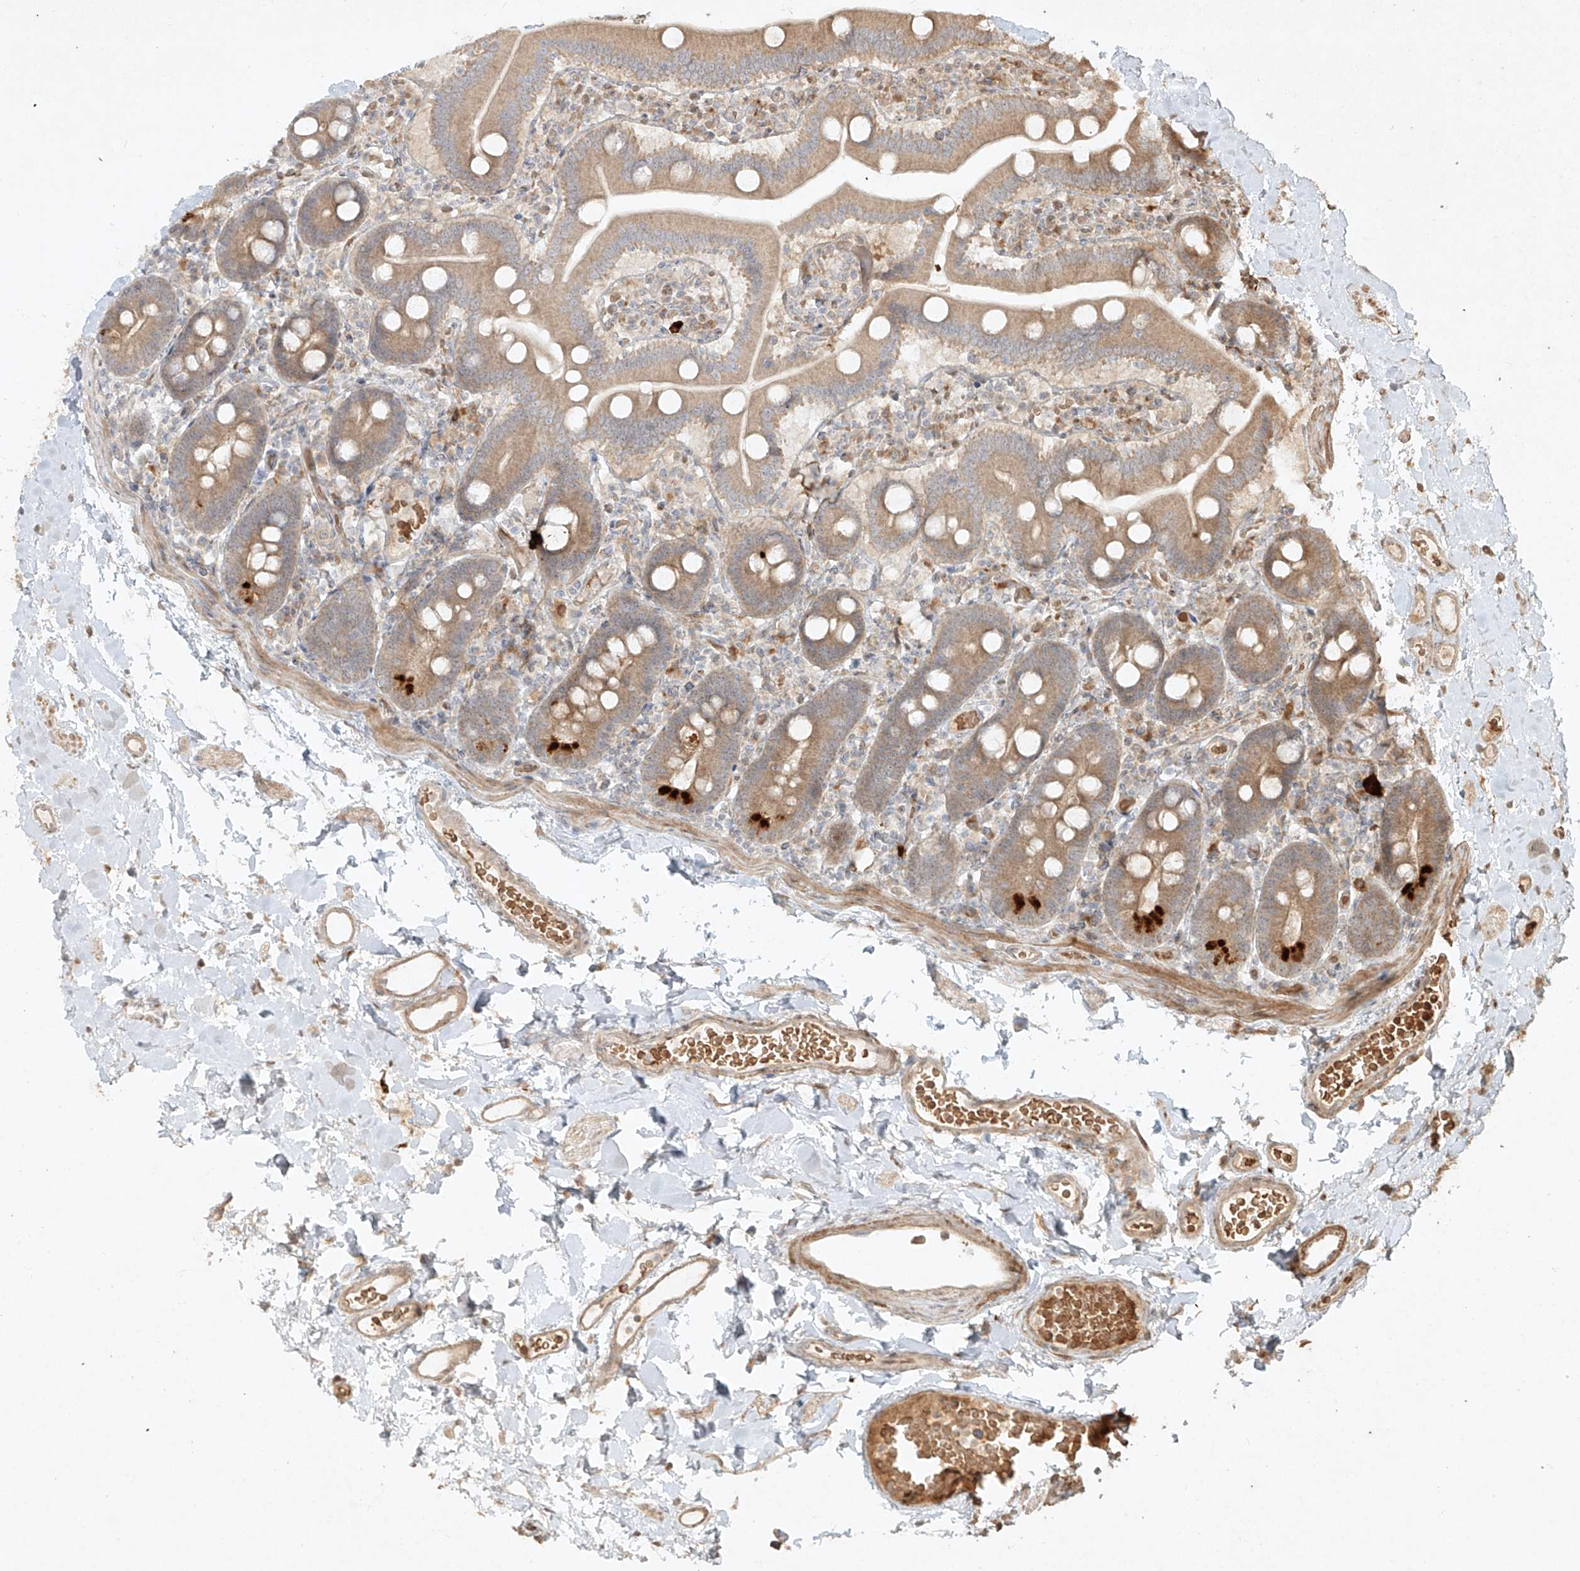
{"staining": {"intensity": "moderate", "quantity": ">75%", "location": "cytoplasmic/membranous"}, "tissue": "duodenum", "cell_type": "Glandular cells", "image_type": "normal", "snomed": [{"axis": "morphology", "description": "Normal tissue, NOS"}, {"axis": "topography", "description": "Duodenum"}], "caption": "Immunohistochemical staining of normal duodenum demonstrates moderate cytoplasmic/membranous protein expression in about >75% of glandular cells.", "gene": "CYYR1", "patient": {"sex": "male", "age": 55}}